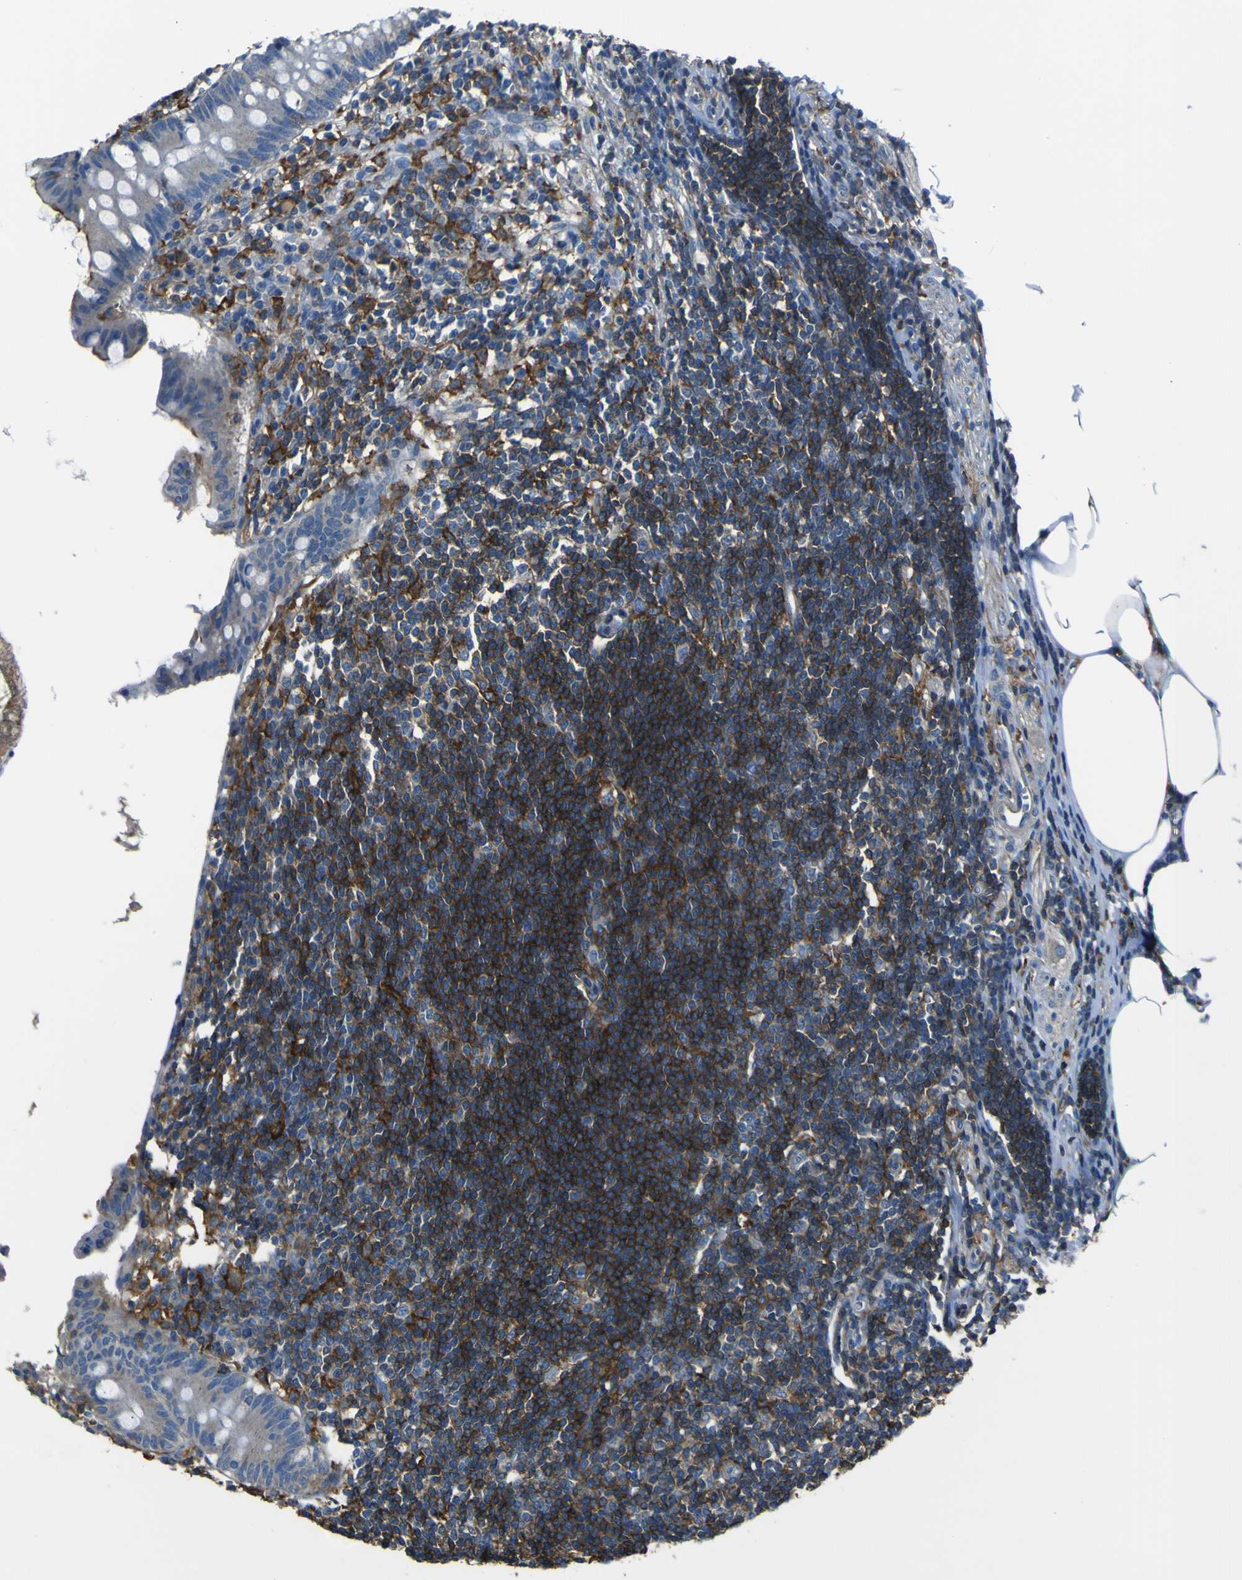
{"staining": {"intensity": "moderate", "quantity": "<25%", "location": "cytoplasmic/membranous"}, "tissue": "appendix", "cell_type": "Glandular cells", "image_type": "normal", "snomed": [{"axis": "morphology", "description": "Normal tissue, NOS"}, {"axis": "topography", "description": "Appendix"}], "caption": "Protein positivity by immunohistochemistry reveals moderate cytoplasmic/membranous staining in about <25% of glandular cells in normal appendix. Nuclei are stained in blue.", "gene": "LAIR1", "patient": {"sex": "female", "age": 50}}